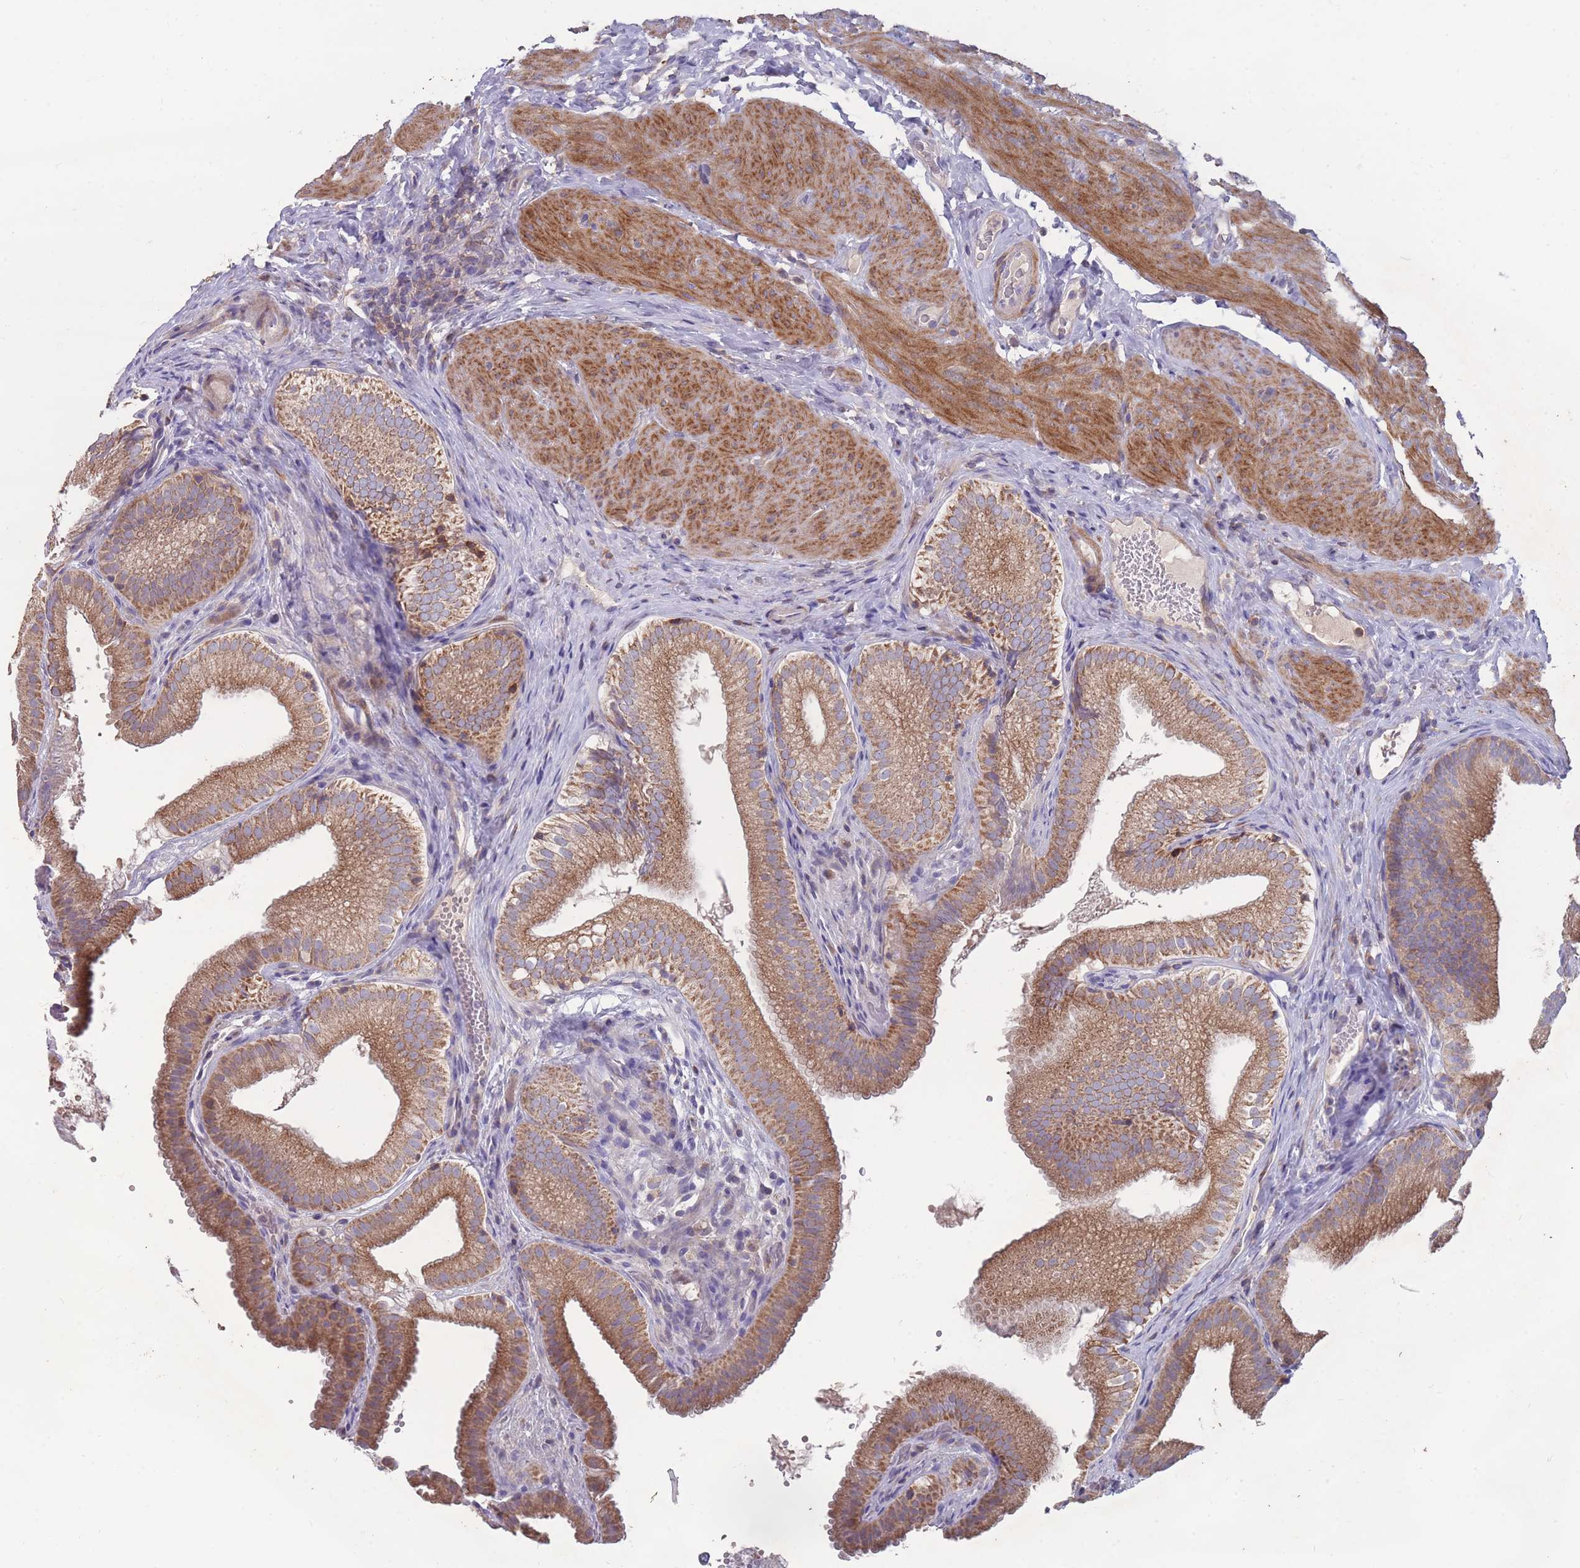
{"staining": {"intensity": "moderate", "quantity": ">75%", "location": "cytoplasmic/membranous"}, "tissue": "gallbladder", "cell_type": "Glandular cells", "image_type": "normal", "snomed": [{"axis": "morphology", "description": "Normal tissue, NOS"}, {"axis": "topography", "description": "Gallbladder"}], "caption": "About >75% of glandular cells in benign gallbladder reveal moderate cytoplasmic/membranous protein staining as visualized by brown immunohistochemical staining.", "gene": "CD33", "patient": {"sex": "female", "age": 30}}